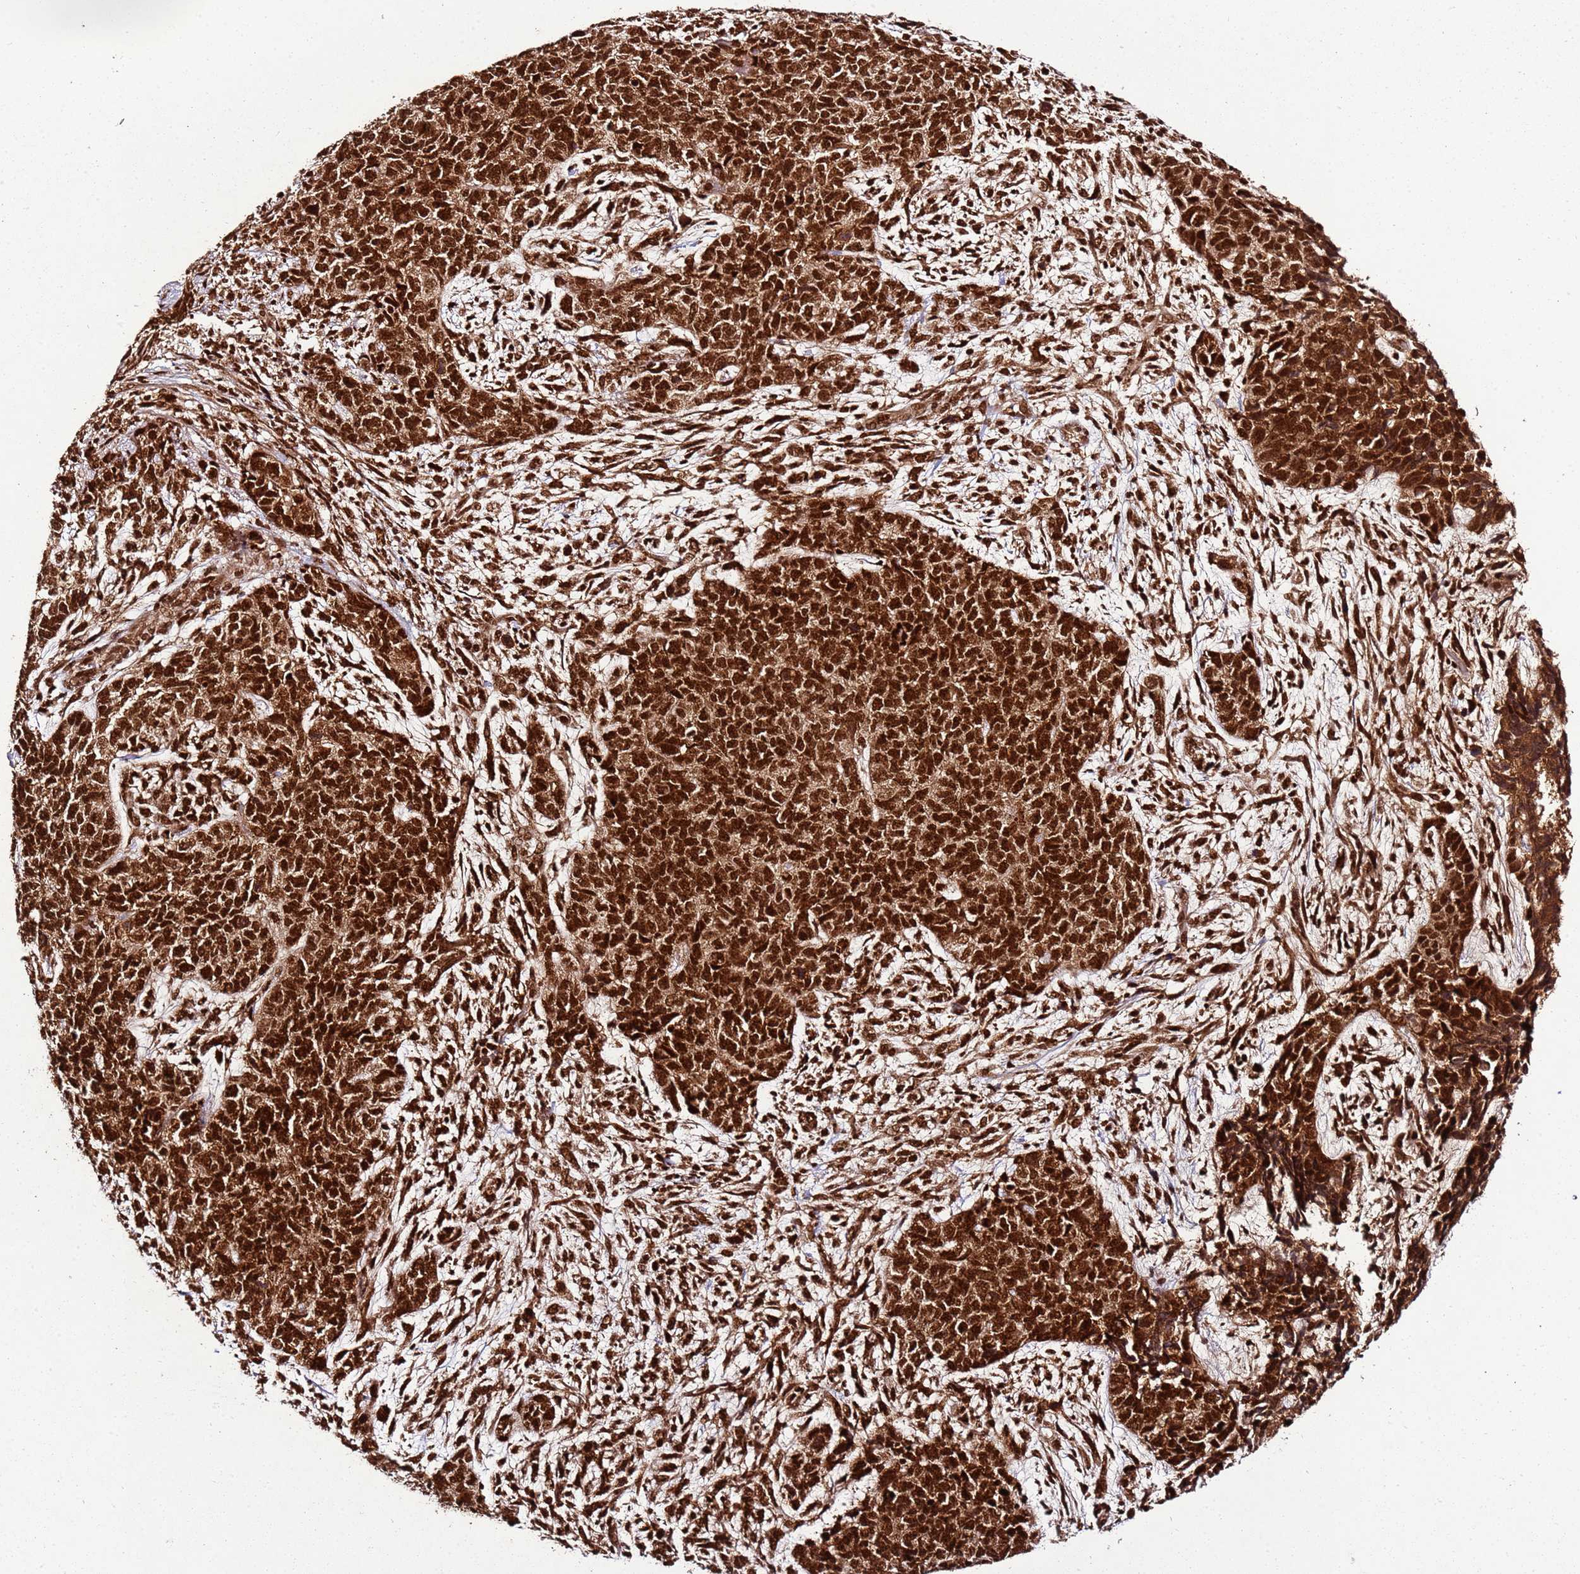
{"staining": {"intensity": "strong", "quantity": ">75%", "location": "nuclear"}, "tissue": "cervical cancer", "cell_type": "Tumor cells", "image_type": "cancer", "snomed": [{"axis": "morphology", "description": "Squamous cell carcinoma, NOS"}, {"axis": "topography", "description": "Cervix"}], "caption": "Immunohistochemical staining of human cervical cancer (squamous cell carcinoma) exhibits strong nuclear protein staining in approximately >75% of tumor cells. (DAB (3,3'-diaminobenzidine) IHC, brown staining for protein, blue staining for nuclei).", "gene": "XRN2", "patient": {"sex": "female", "age": 63}}